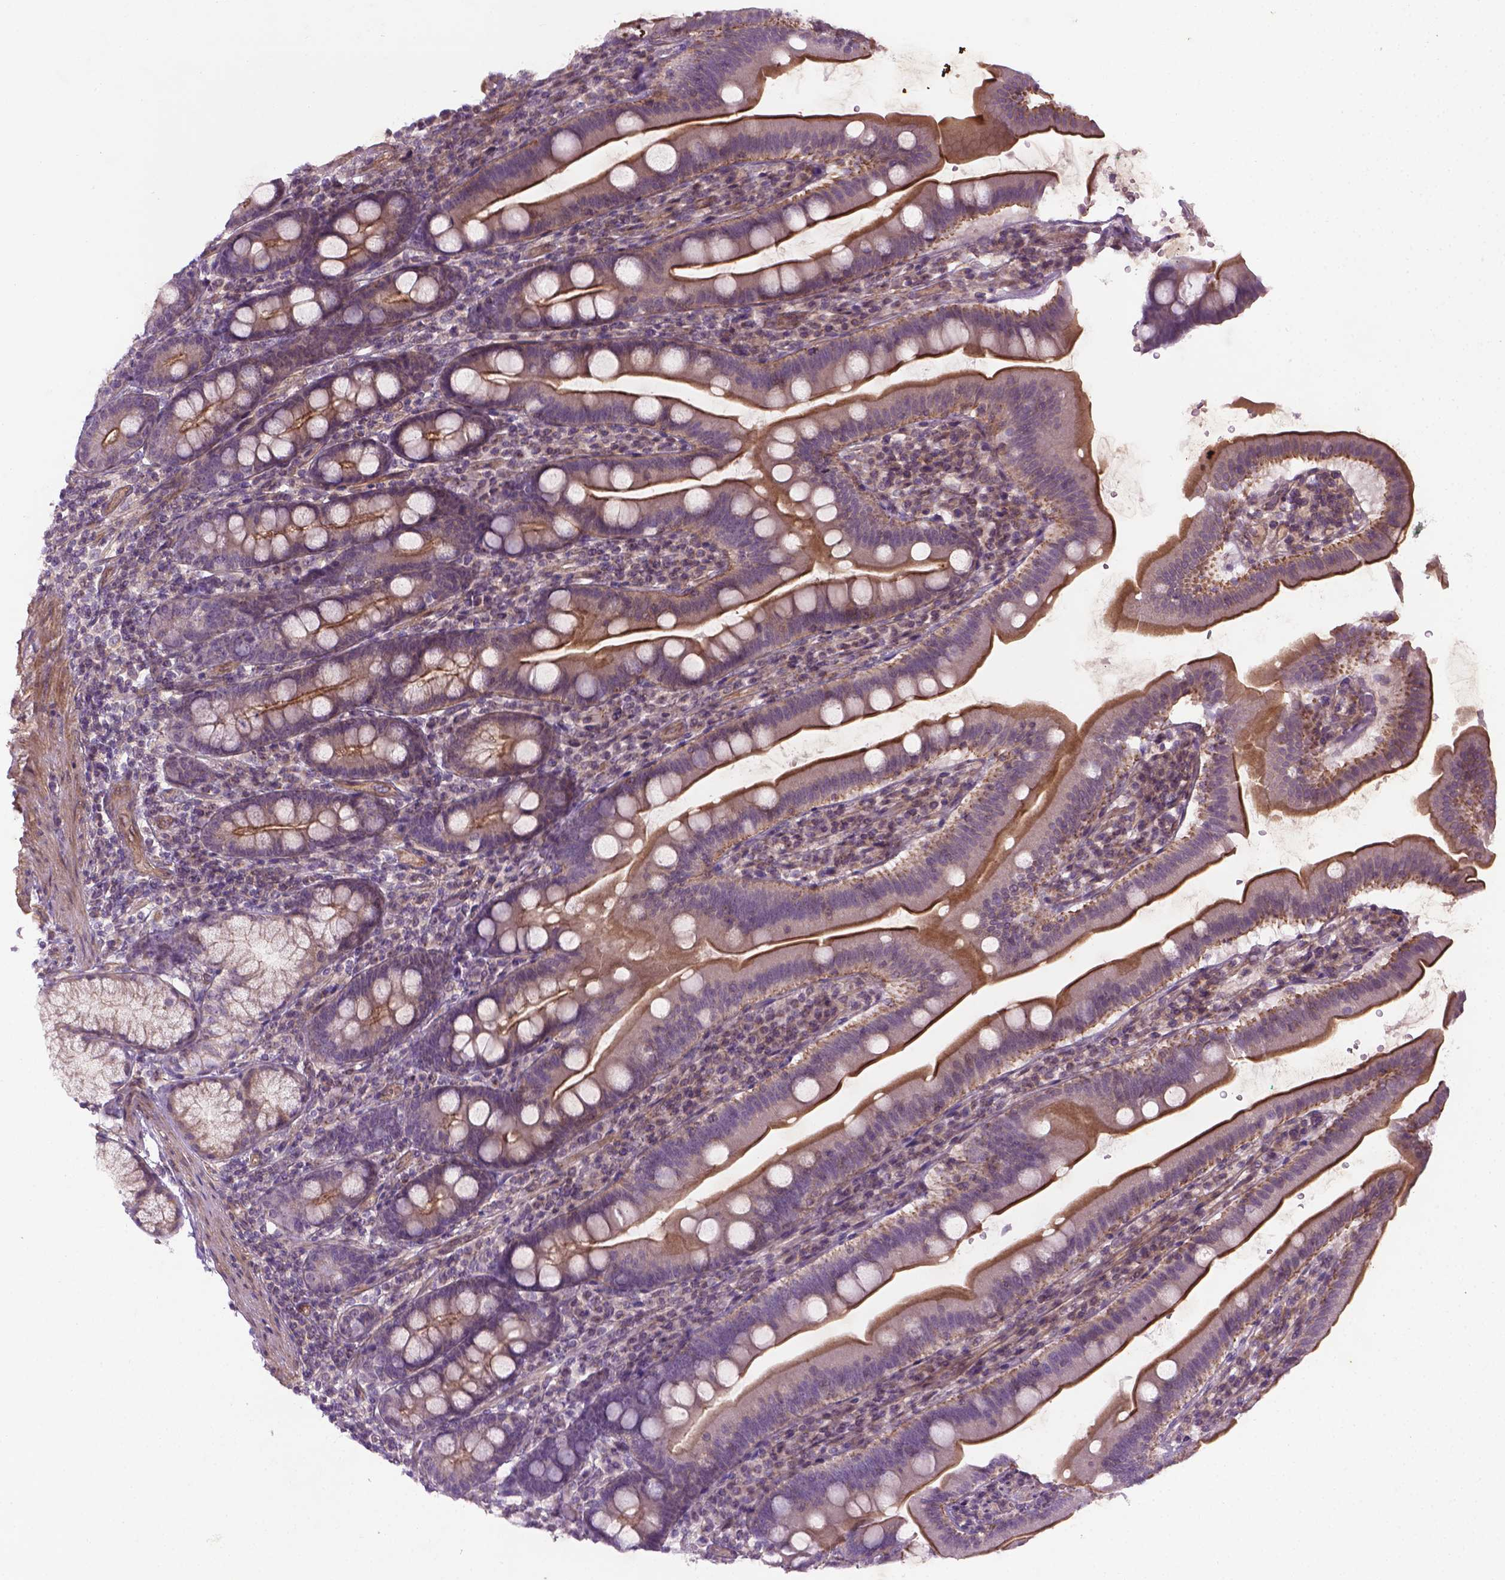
{"staining": {"intensity": "moderate", "quantity": "25%-75%", "location": "cytoplasmic/membranous"}, "tissue": "duodenum", "cell_type": "Glandular cells", "image_type": "normal", "snomed": [{"axis": "morphology", "description": "Normal tissue, NOS"}, {"axis": "topography", "description": "Duodenum"}], "caption": "Duodenum stained with DAB immunohistochemistry (IHC) reveals medium levels of moderate cytoplasmic/membranous staining in about 25%-75% of glandular cells.", "gene": "TCHP", "patient": {"sex": "female", "age": 67}}